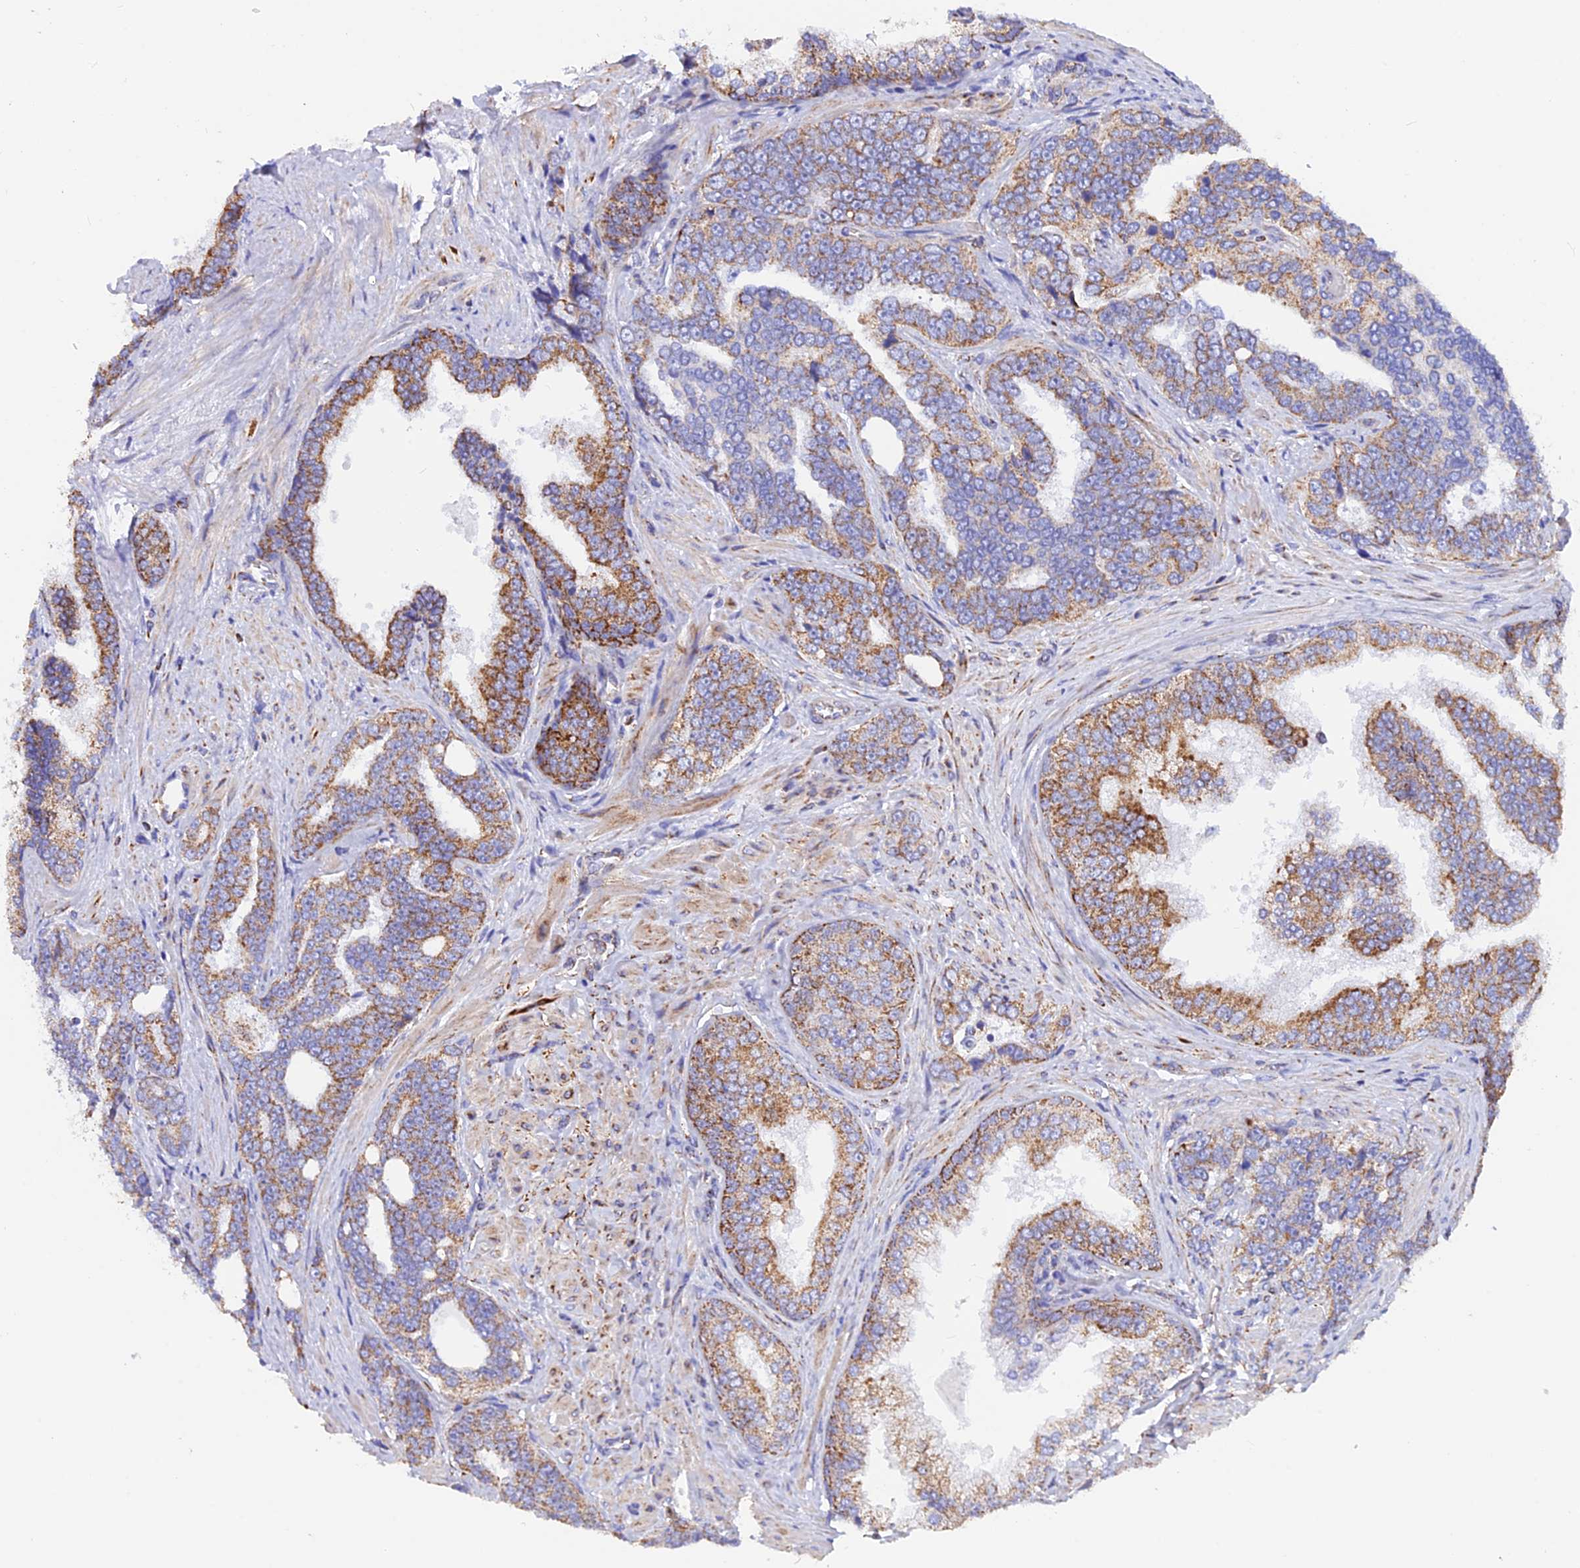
{"staining": {"intensity": "moderate", "quantity": ">75%", "location": "cytoplasmic/membranous"}, "tissue": "prostate cancer", "cell_type": "Tumor cells", "image_type": "cancer", "snomed": [{"axis": "morphology", "description": "Adenocarcinoma, High grade"}, {"axis": "topography", "description": "Prostate"}], "caption": "Human prostate cancer stained for a protein (brown) shows moderate cytoplasmic/membranous positive positivity in about >75% of tumor cells.", "gene": "GCDH", "patient": {"sex": "male", "age": 67}}